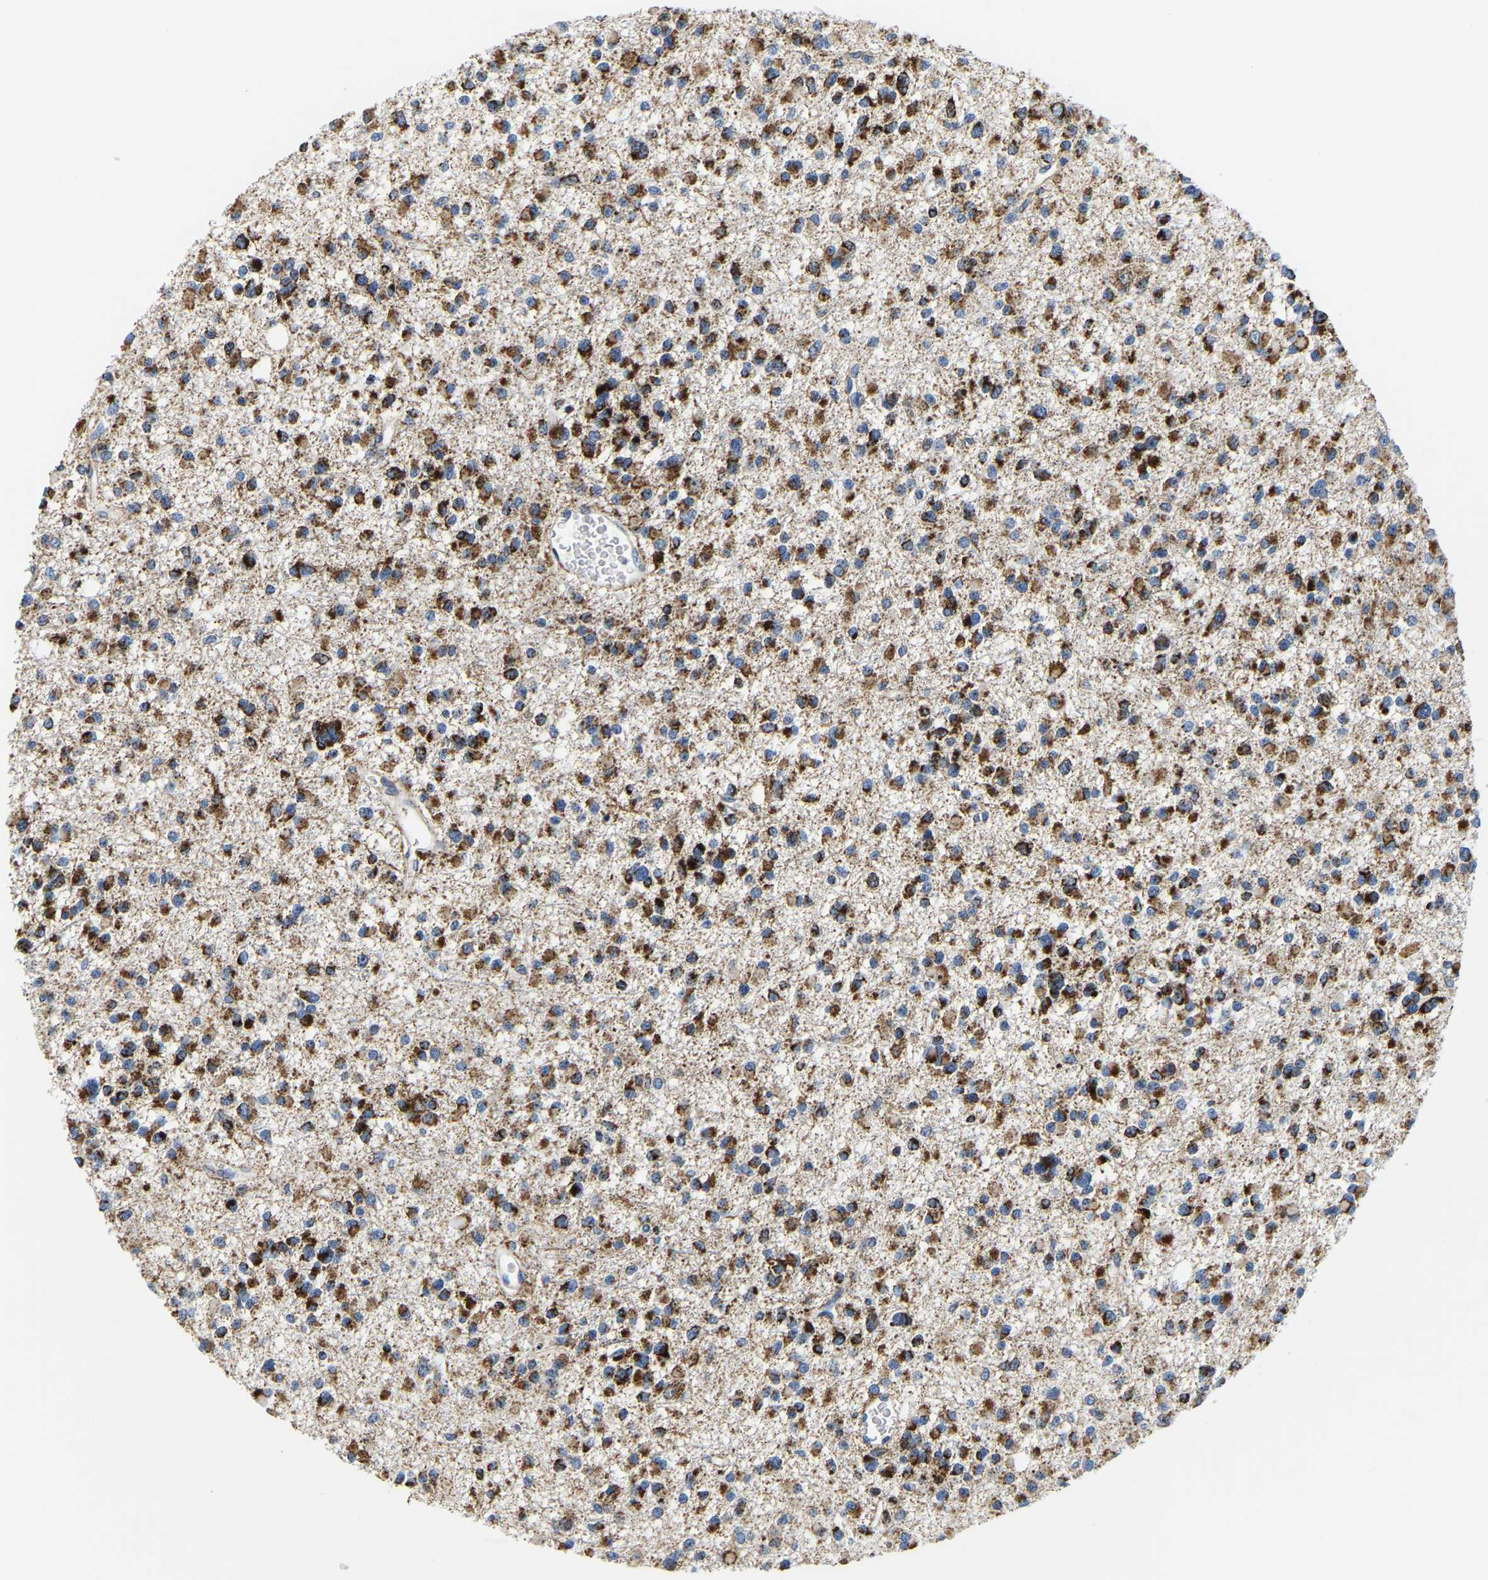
{"staining": {"intensity": "strong", "quantity": "25%-75%", "location": "cytoplasmic/membranous"}, "tissue": "glioma", "cell_type": "Tumor cells", "image_type": "cancer", "snomed": [{"axis": "morphology", "description": "Glioma, malignant, Low grade"}, {"axis": "topography", "description": "Brain"}], "caption": "Immunohistochemistry of human malignant low-grade glioma demonstrates high levels of strong cytoplasmic/membranous expression in approximately 25%-75% of tumor cells.", "gene": "SFXN1", "patient": {"sex": "female", "age": 22}}